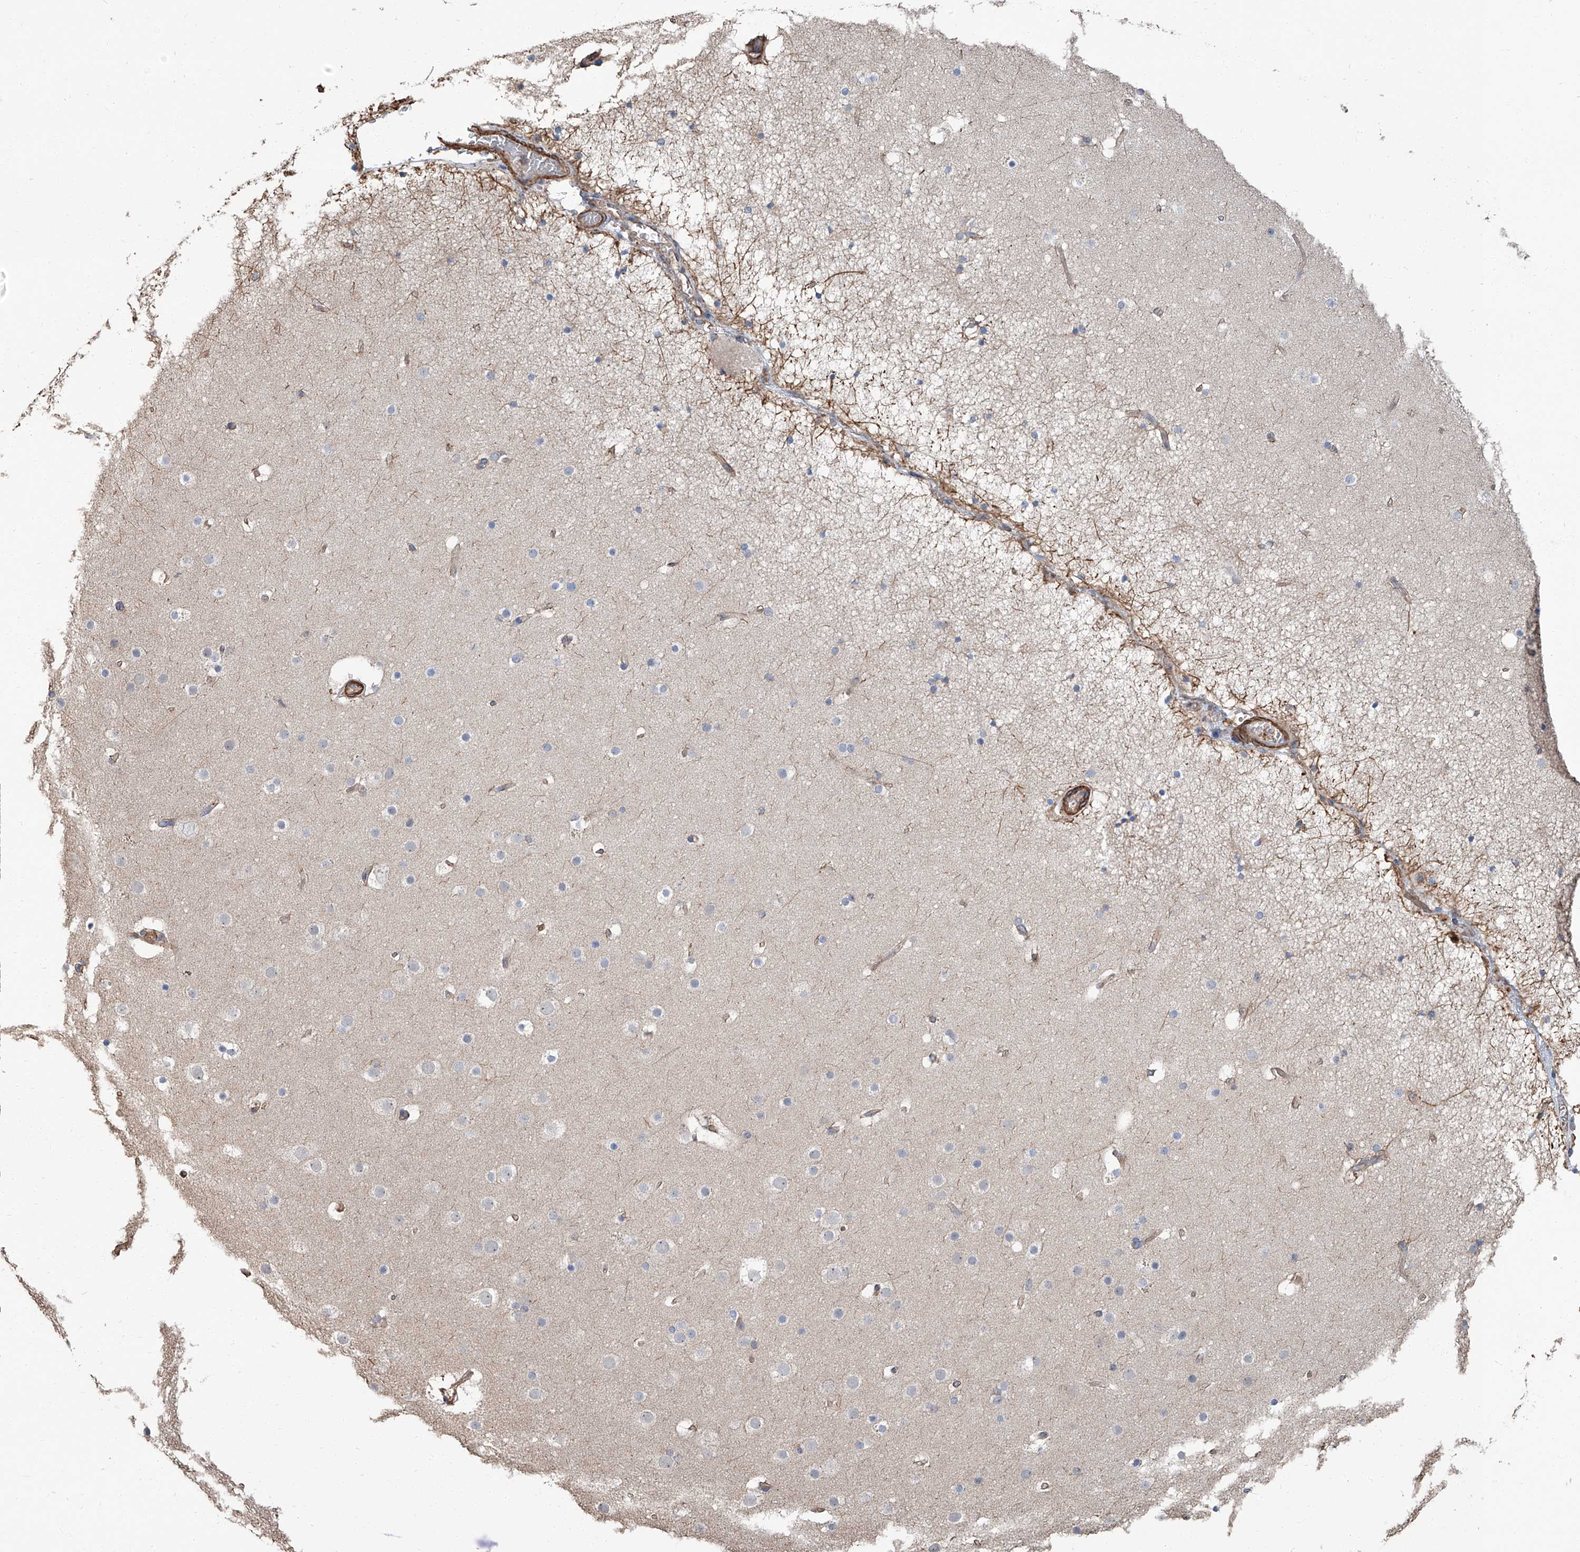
{"staining": {"intensity": "moderate", "quantity": ">75%", "location": "cytoplasmic/membranous"}, "tissue": "cerebral cortex", "cell_type": "Endothelial cells", "image_type": "normal", "snomed": [{"axis": "morphology", "description": "Normal tissue, NOS"}, {"axis": "topography", "description": "Cerebral cortex"}], "caption": "Immunohistochemical staining of unremarkable human cerebral cortex exhibits moderate cytoplasmic/membranous protein staining in about >75% of endothelial cells. Using DAB (brown) and hematoxylin (blue) stains, captured at high magnification using brightfield microscopy.", "gene": "PIEZO2", "patient": {"sex": "male", "age": 57}}